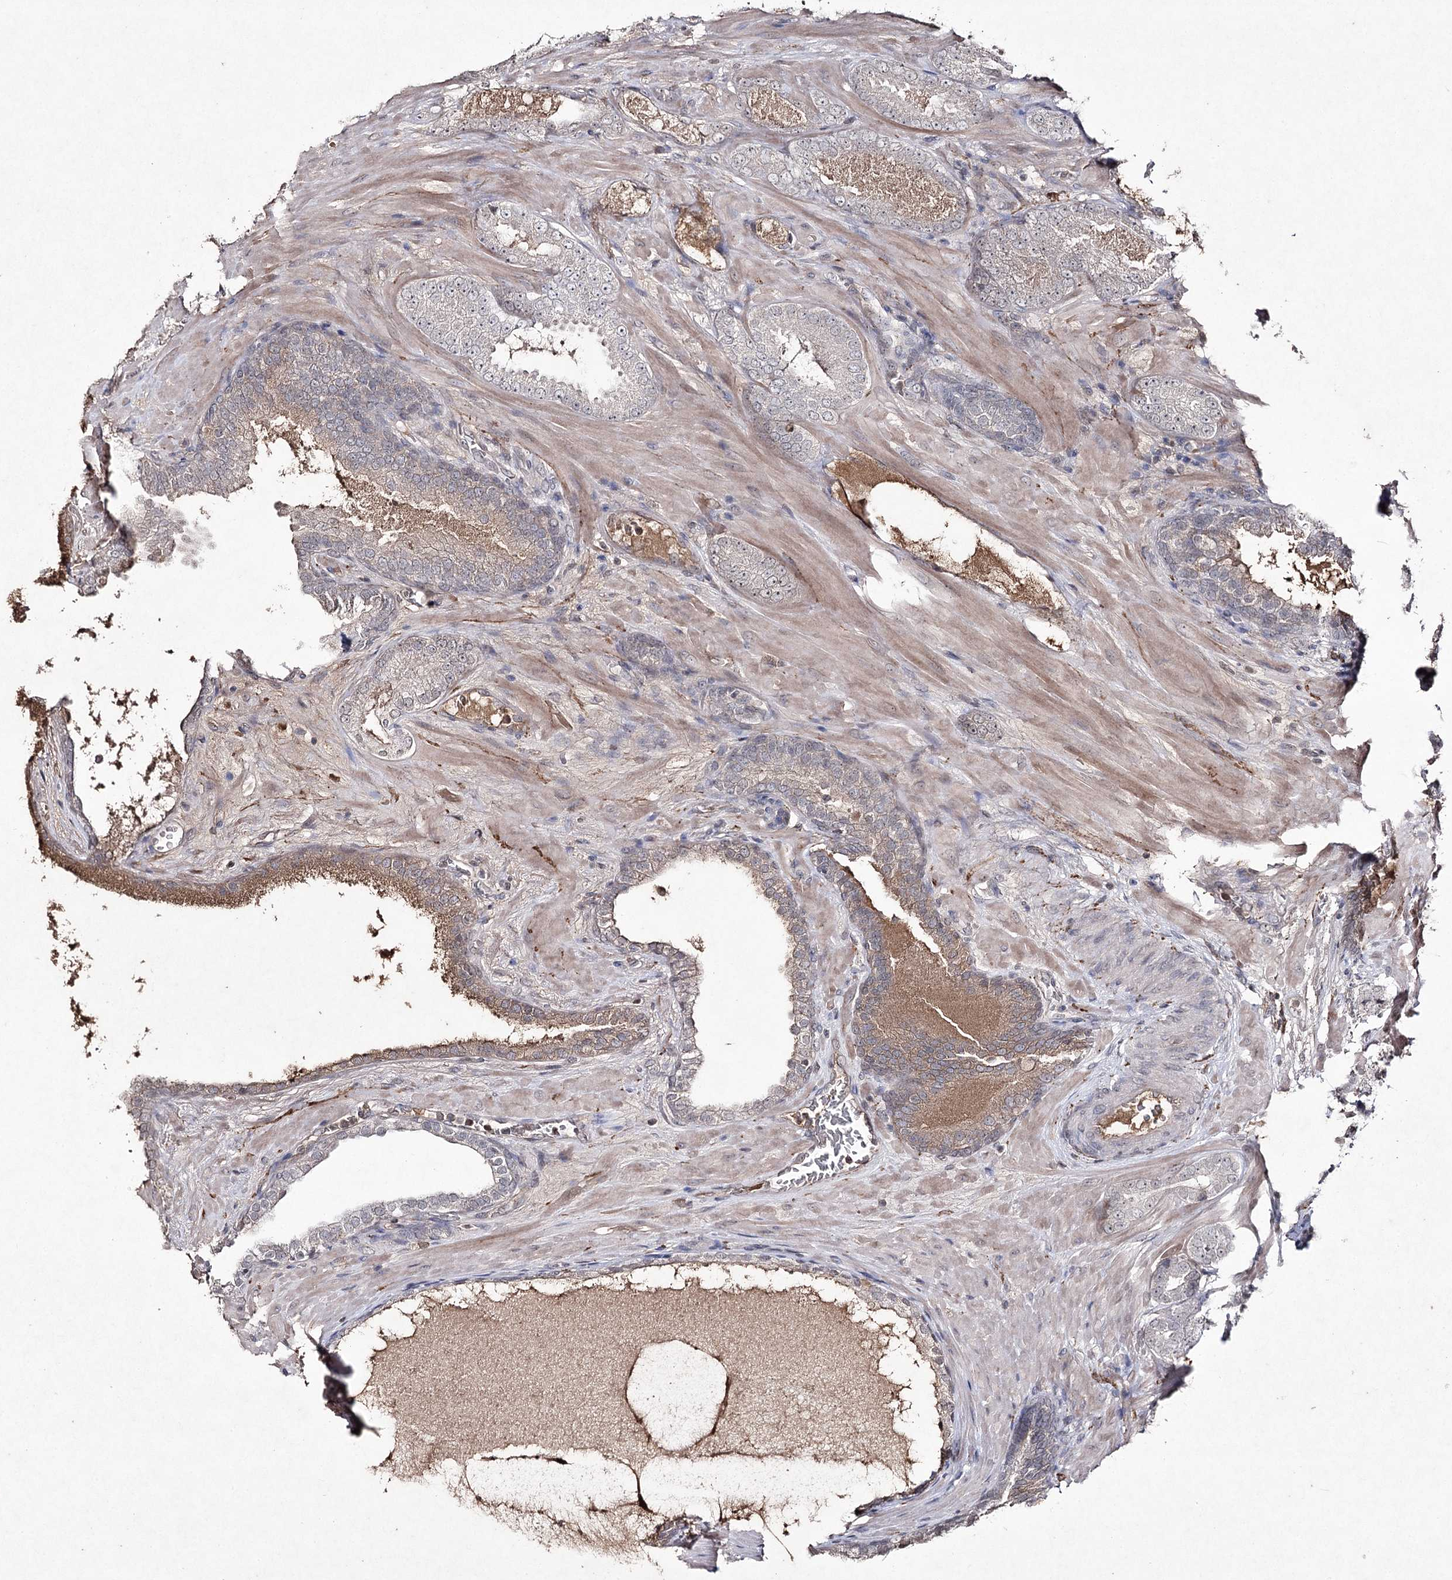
{"staining": {"intensity": "negative", "quantity": "none", "location": "none"}, "tissue": "prostate cancer", "cell_type": "Tumor cells", "image_type": "cancer", "snomed": [{"axis": "morphology", "description": "Adenocarcinoma, High grade"}, {"axis": "topography", "description": "Prostate"}], "caption": "Prostate high-grade adenocarcinoma stained for a protein using immunohistochemistry shows no staining tumor cells.", "gene": "SYNGR3", "patient": {"sex": "male", "age": 60}}